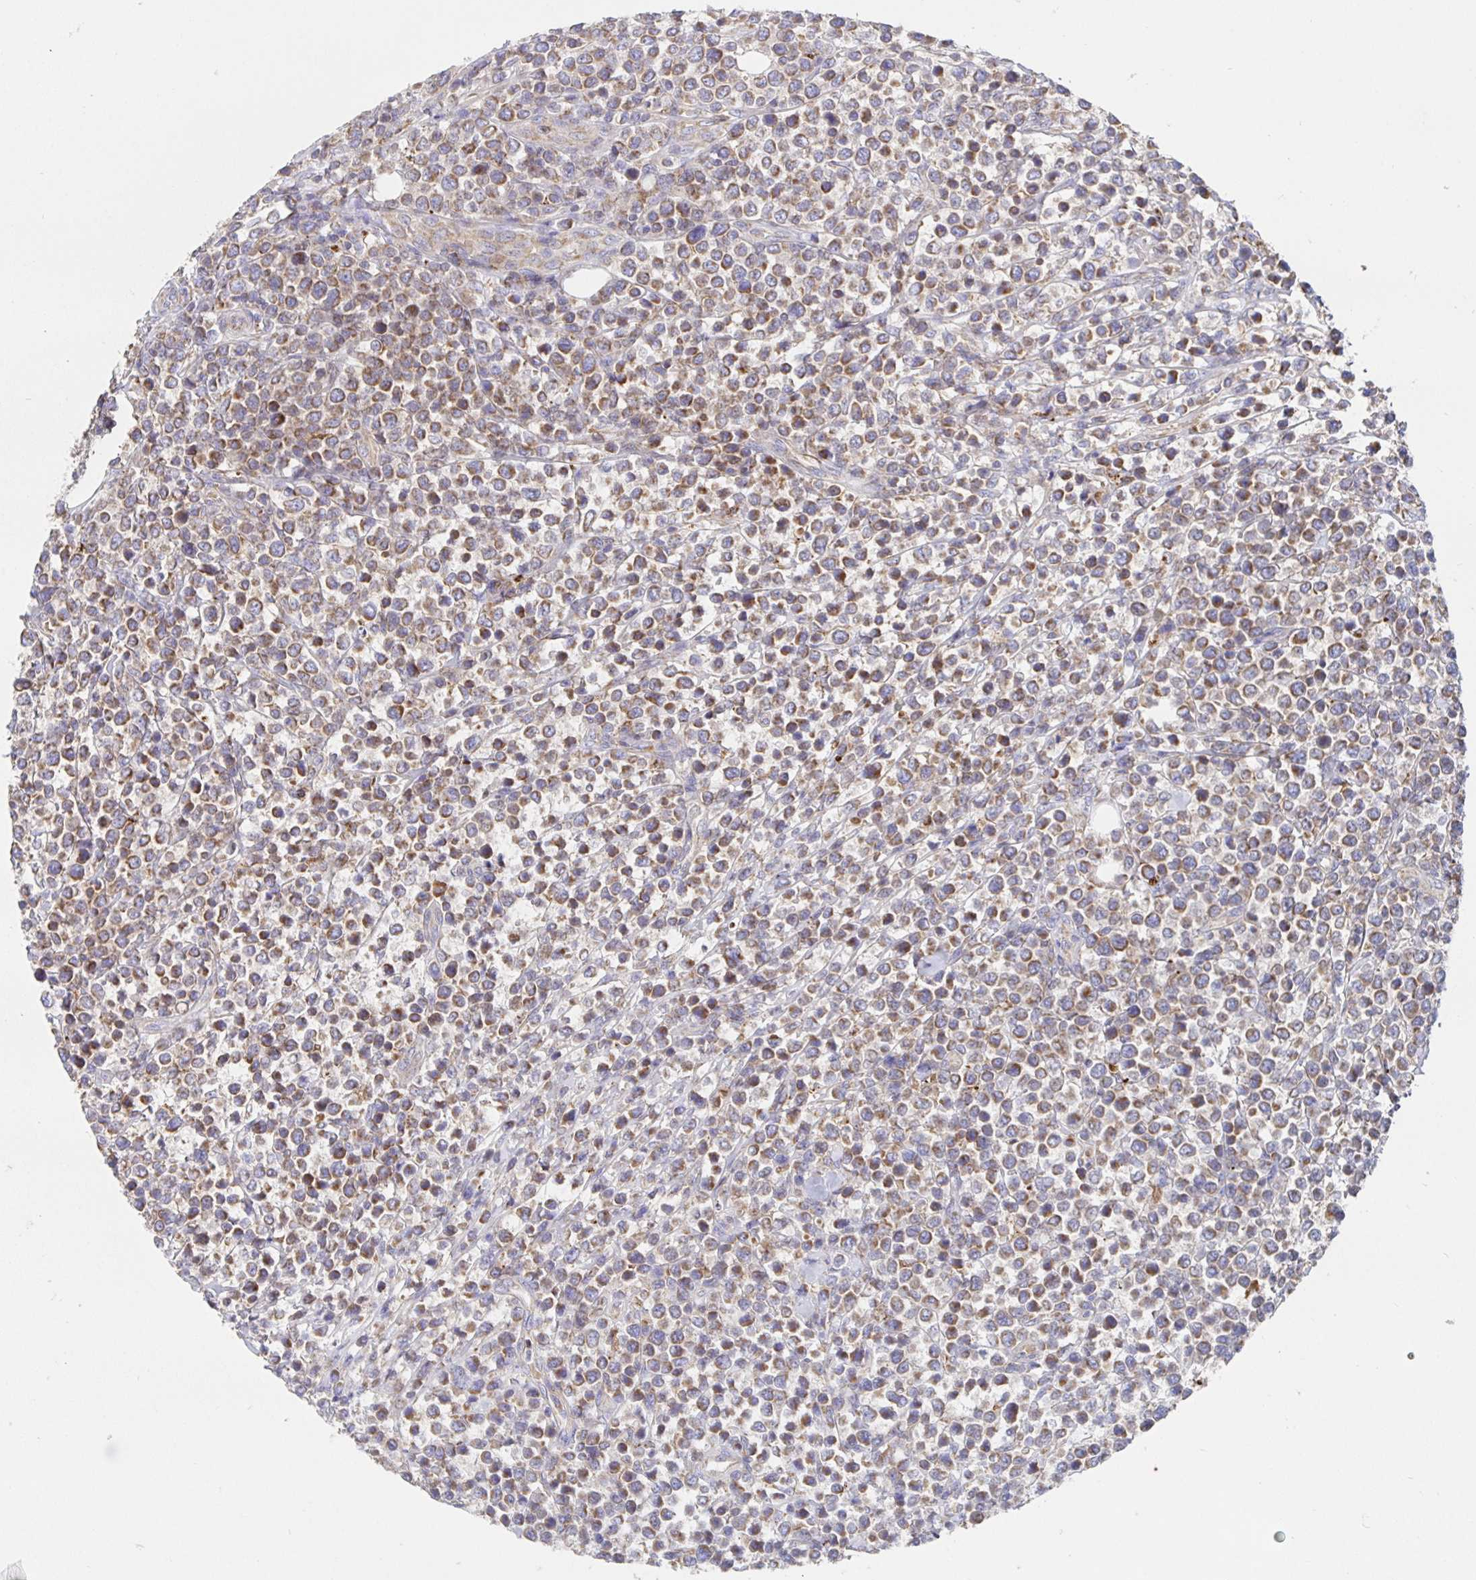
{"staining": {"intensity": "weak", "quantity": ">75%", "location": "cytoplasmic/membranous"}, "tissue": "lymphoma", "cell_type": "Tumor cells", "image_type": "cancer", "snomed": [{"axis": "morphology", "description": "Malignant lymphoma, non-Hodgkin's type, High grade"}, {"axis": "topography", "description": "Soft tissue"}], "caption": "Immunohistochemistry (IHC) micrograph of neoplastic tissue: human lymphoma stained using IHC shows low levels of weak protein expression localized specifically in the cytoplasmic/membranous of tumor cells, appearing as a cytoplasmic/membranous brown color.", "gene": "PRDX3", "patient": {"sex": "female", "age": 56}}